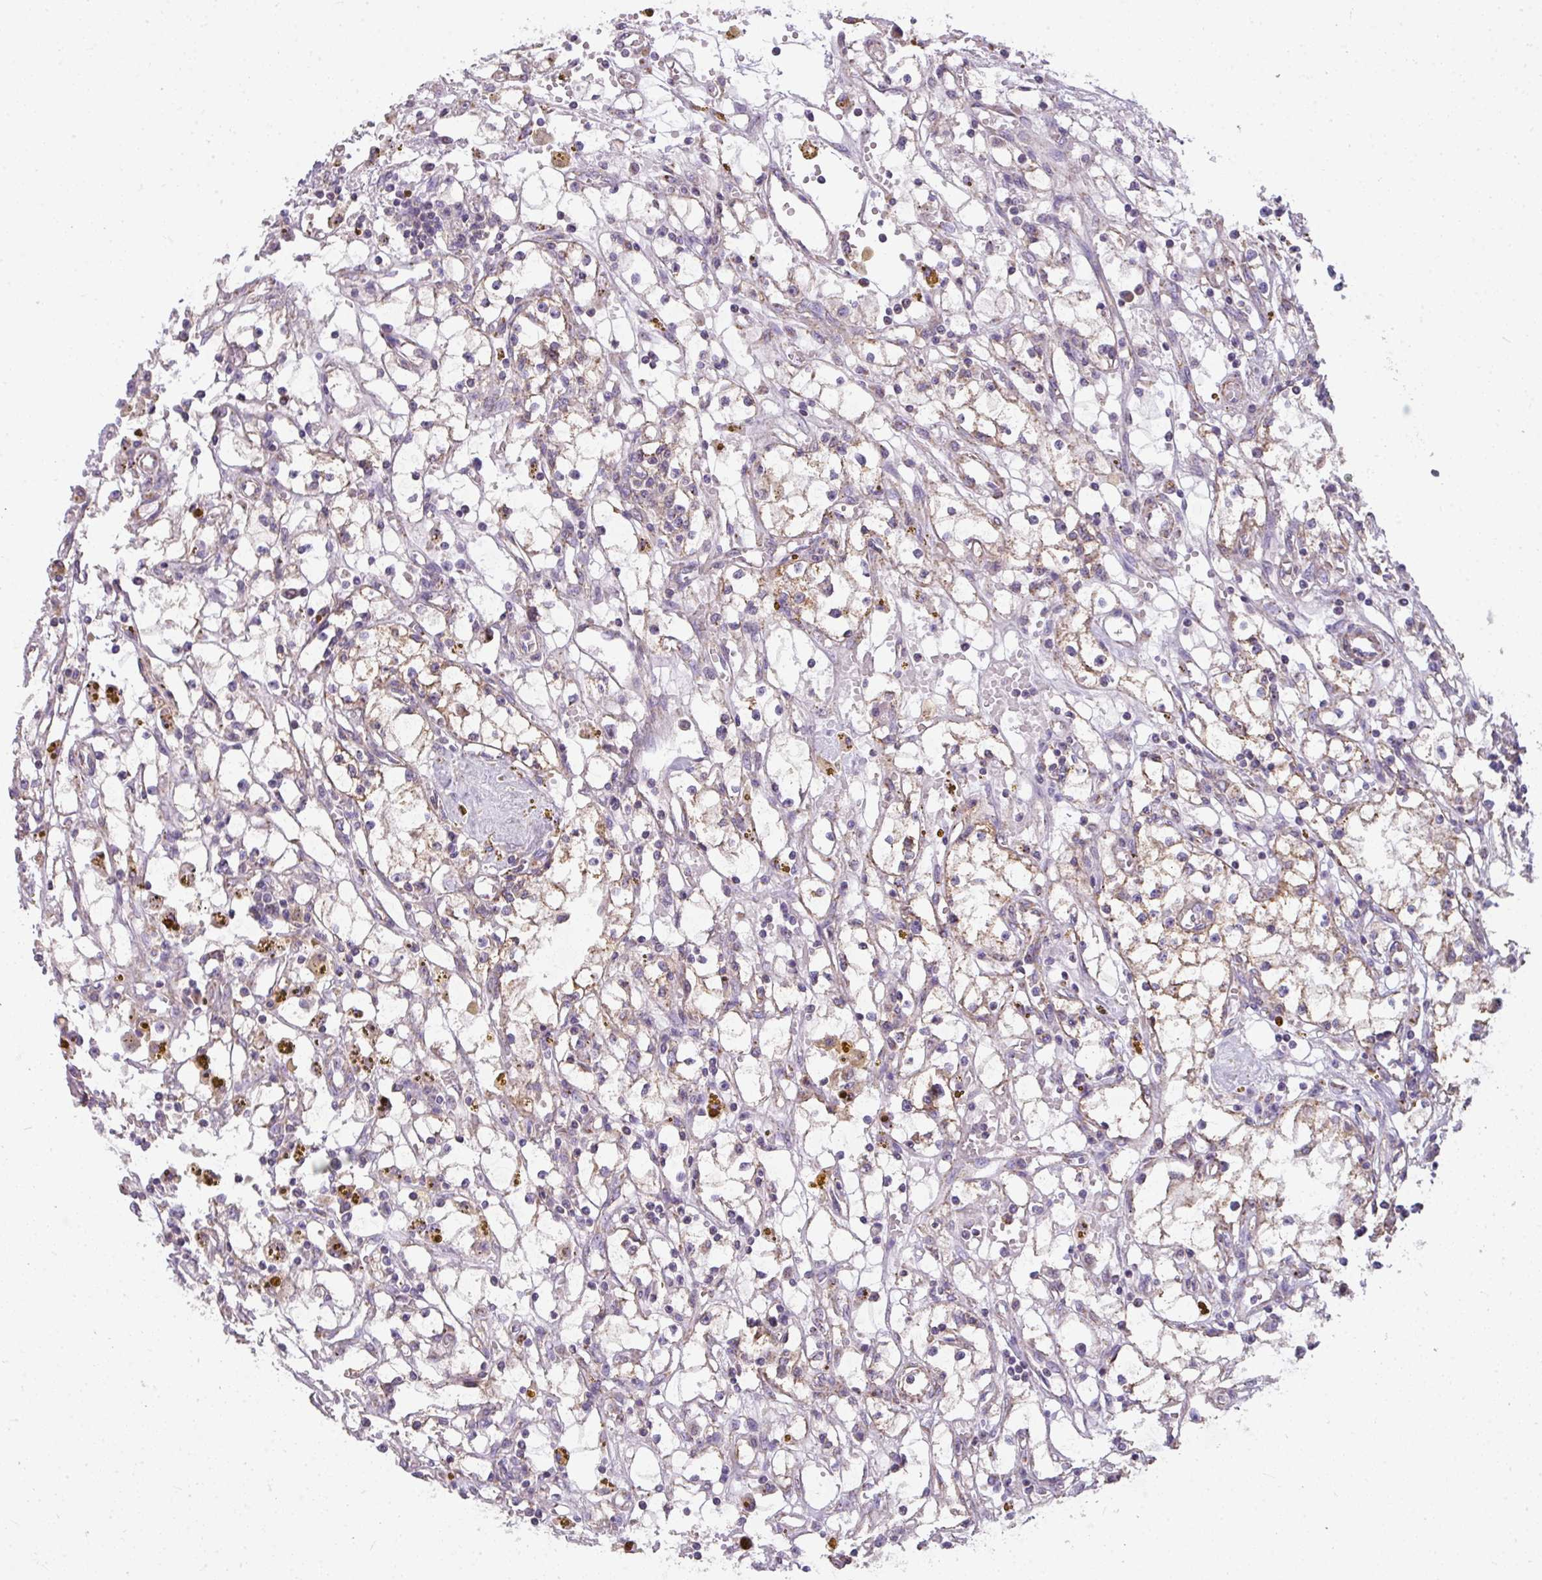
{"staining": {"intensity": "weak", "quantity": "<25%", "location": "cytoplasmic/membranous"}, "tissue": "renal cancer", "cell_type": "Tumor cells", "image_type": "cancer", "snomed": [{"axis": "morphology", "description": "Adenocarcinoma, NOS"}, {"axis": "topography", "description": "Kidney"}], "caption": "Renal cancer (adenocarcinoma) was stained to show a protein in brown. There is no significant staining in tumor cells.", "gene": "PALS2", "patient": {"sex": "male", "age": 56}}